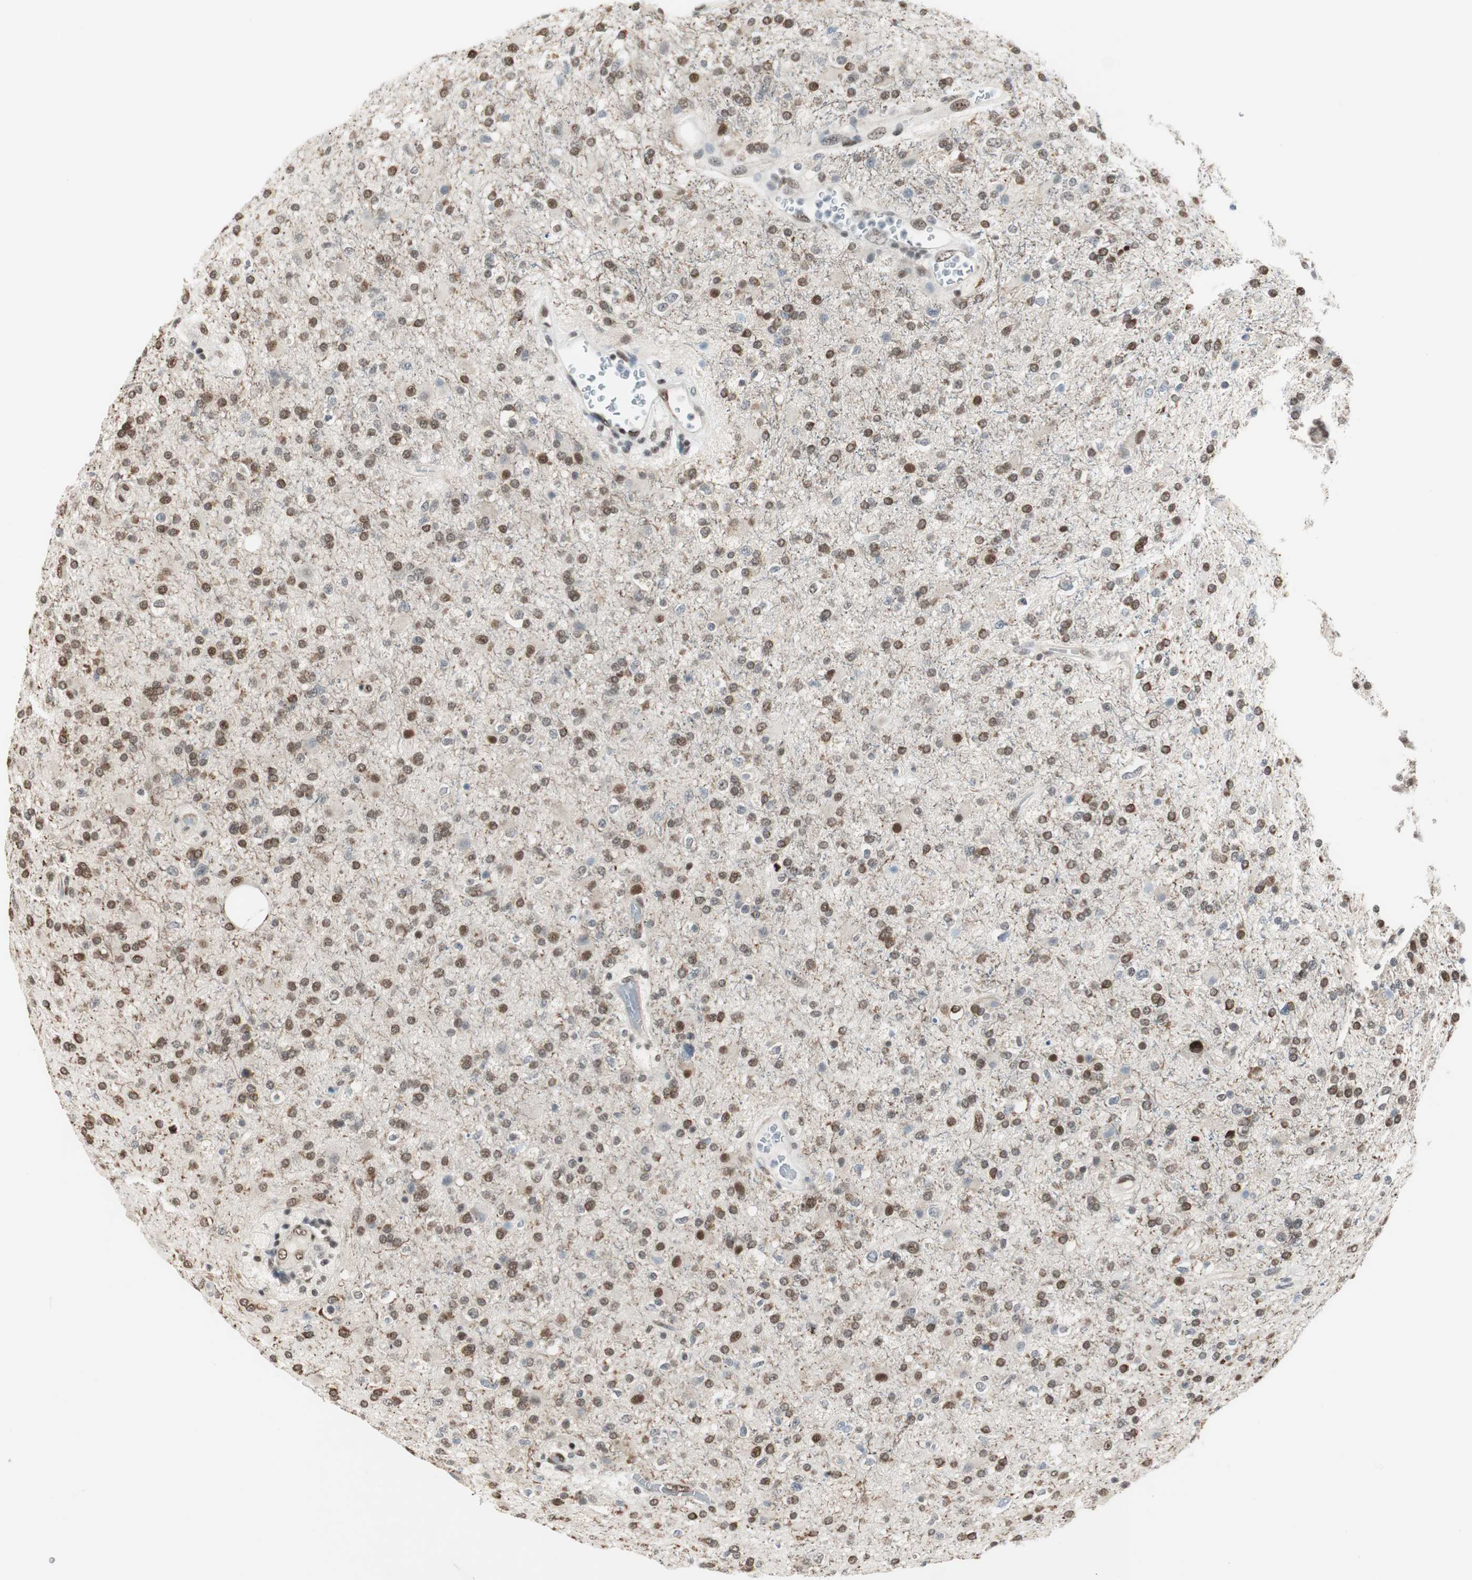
{"staining": {"intensity": "moderate", "quantity": ">75%", "location": "nuclear"}, "tissue": "glioma", "cell_type": "Tumor cells", "image_type": "cancer", "snomed": [{"axis": "morphology", "description": "Glioma, malignant, High grade"}, {"axis": "topography", "description": "Brain"}], "caption": "Glioma tissue displays moderate nuclear expression in about >75% of tumor cells, visualized by immunohistochemistry.", "gene": "ZBTB17", "patient": {"sex": "male", "age": 33}}